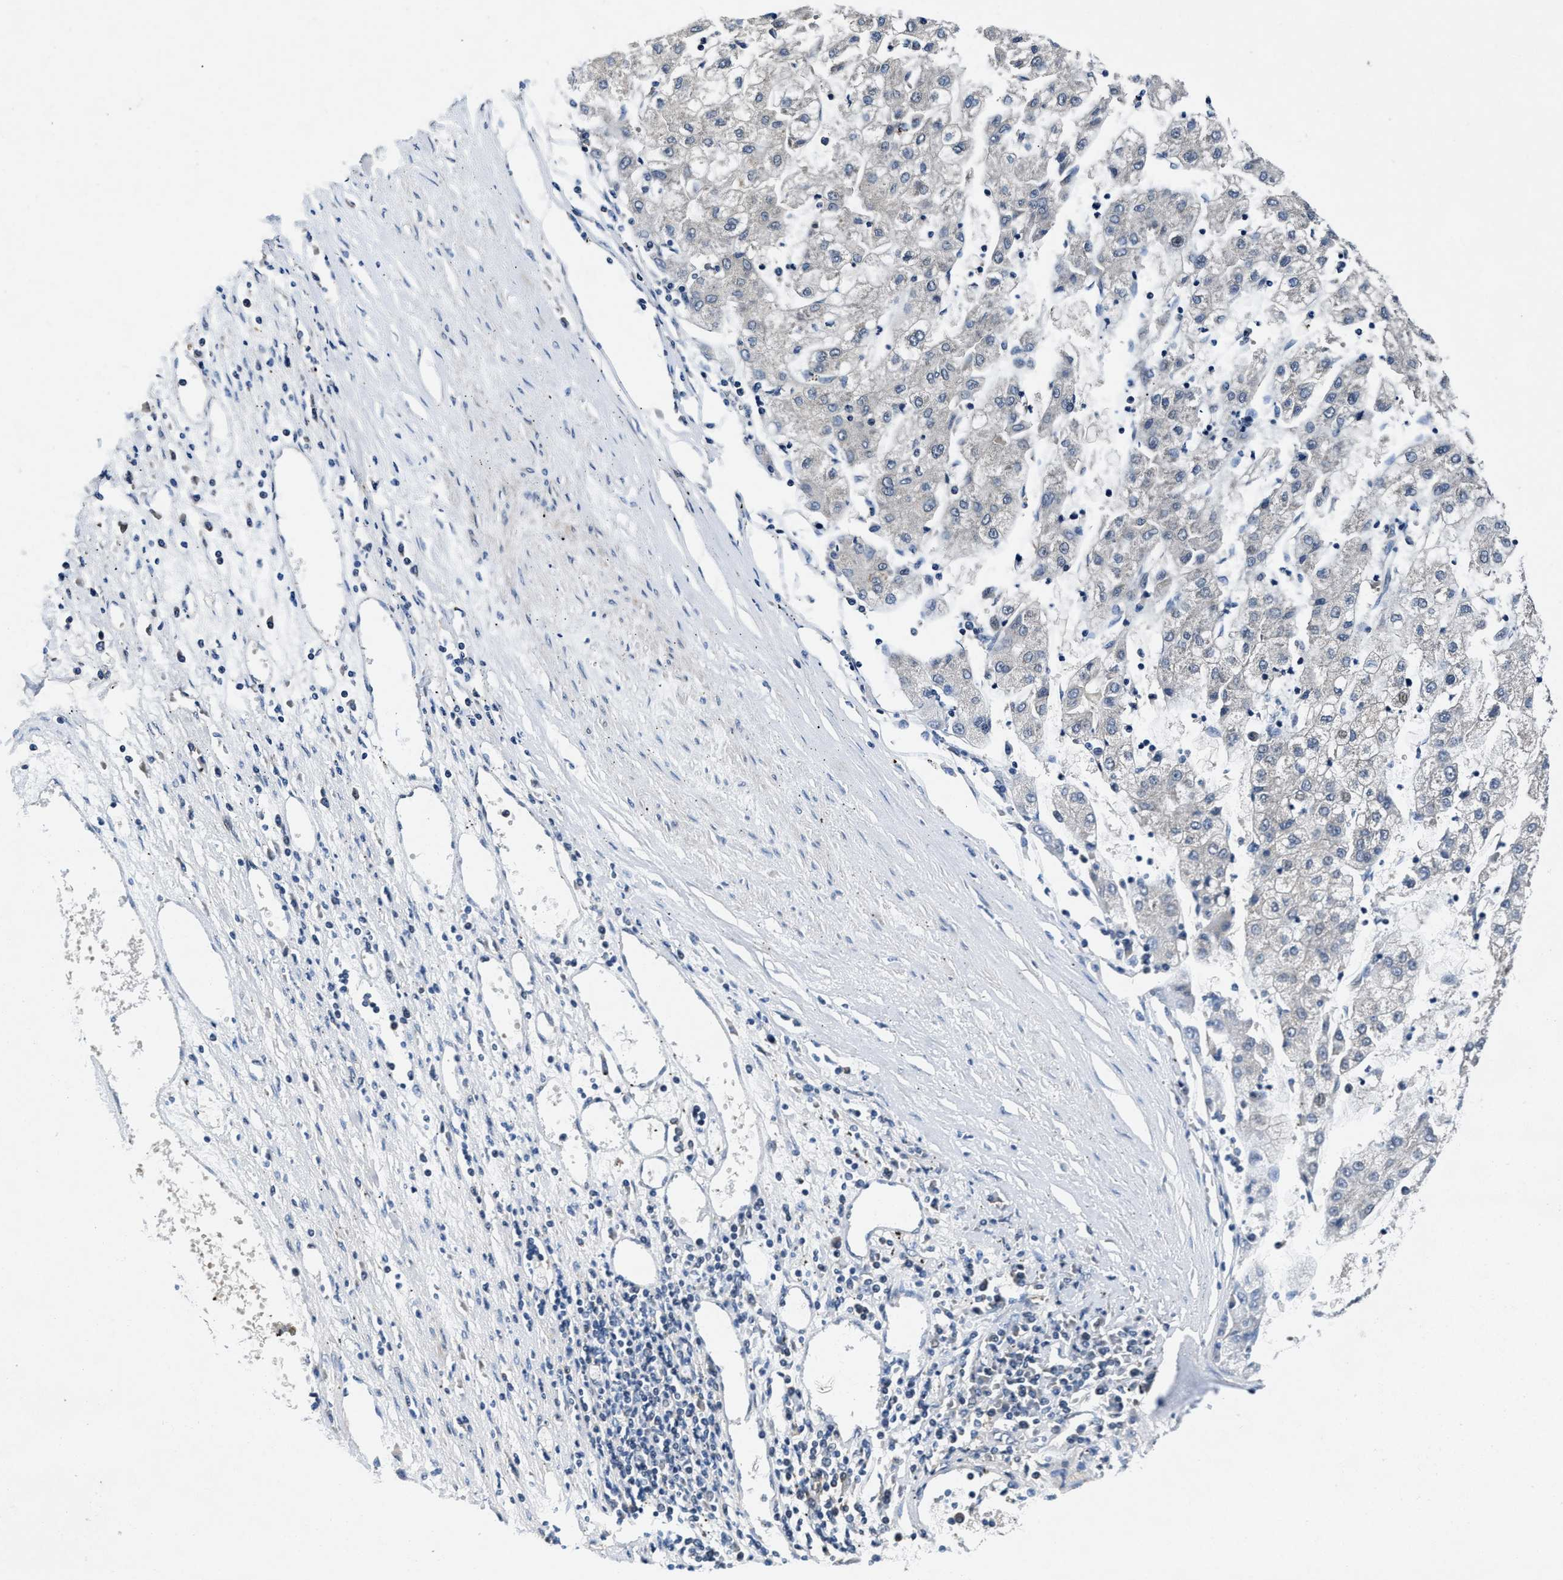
{"staining": {"intensity": "negative", "quantity": "none", "location": "none"}, "tissue": "liver cancer", "cell_type": "Tumor cells", "image_type": "cancer", "snomed": [{"axis": "morphology", "description": "Carcinoma, Hepatocellular, NOS"}, {"axis": "topography", "description": "Liver"}], "caption": "The image displays no significant positivity in tumor cells of hepatocellular carcinoma (liver).", "gene": "C2orf66", "patient": {"sex": "male", "age": 72}}